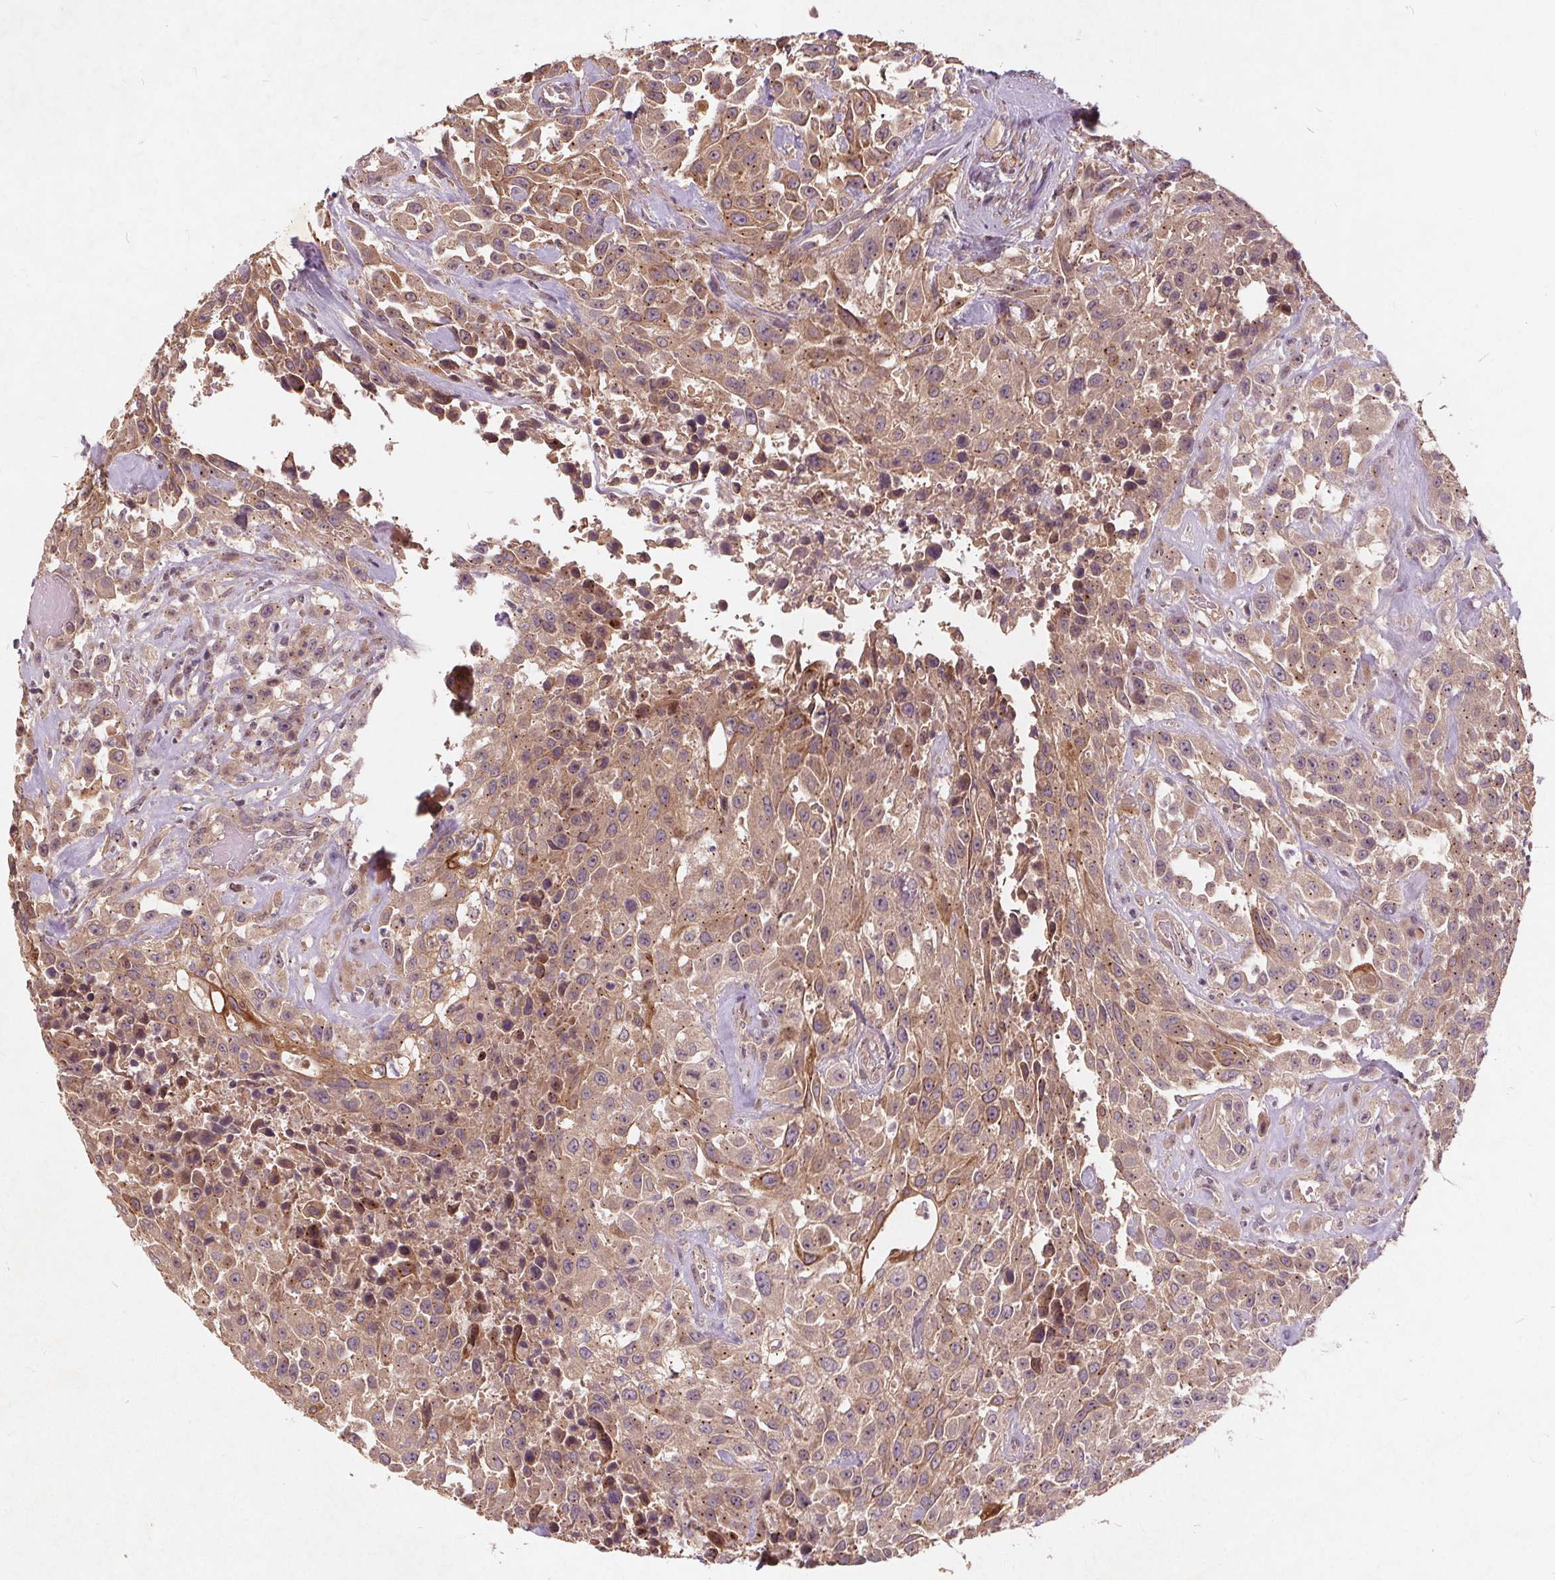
{"staining": {"intensity": "weak", "quantity": ">75%", "location": "cytoplasmic/membranous"}, "tissue": "urothelial cancer", "cell_type": "Tumor cells", "image_type": "cancer", "snomed": [{"axis": "morphology", "description": "Urothelial carcinoma, High grade"}, {"axis": "topography", "description": "Urinary bladder"}], "caption": "Protein positivity by immunohistochemistry (IHC) displays weak cytoplasmic/membranous positivity in approximately >75% of tumor cells in urothelial carcinoma (high-grade).", "gene": "CSNK1G2", "patient": {"sex": "male", "age": 79}}